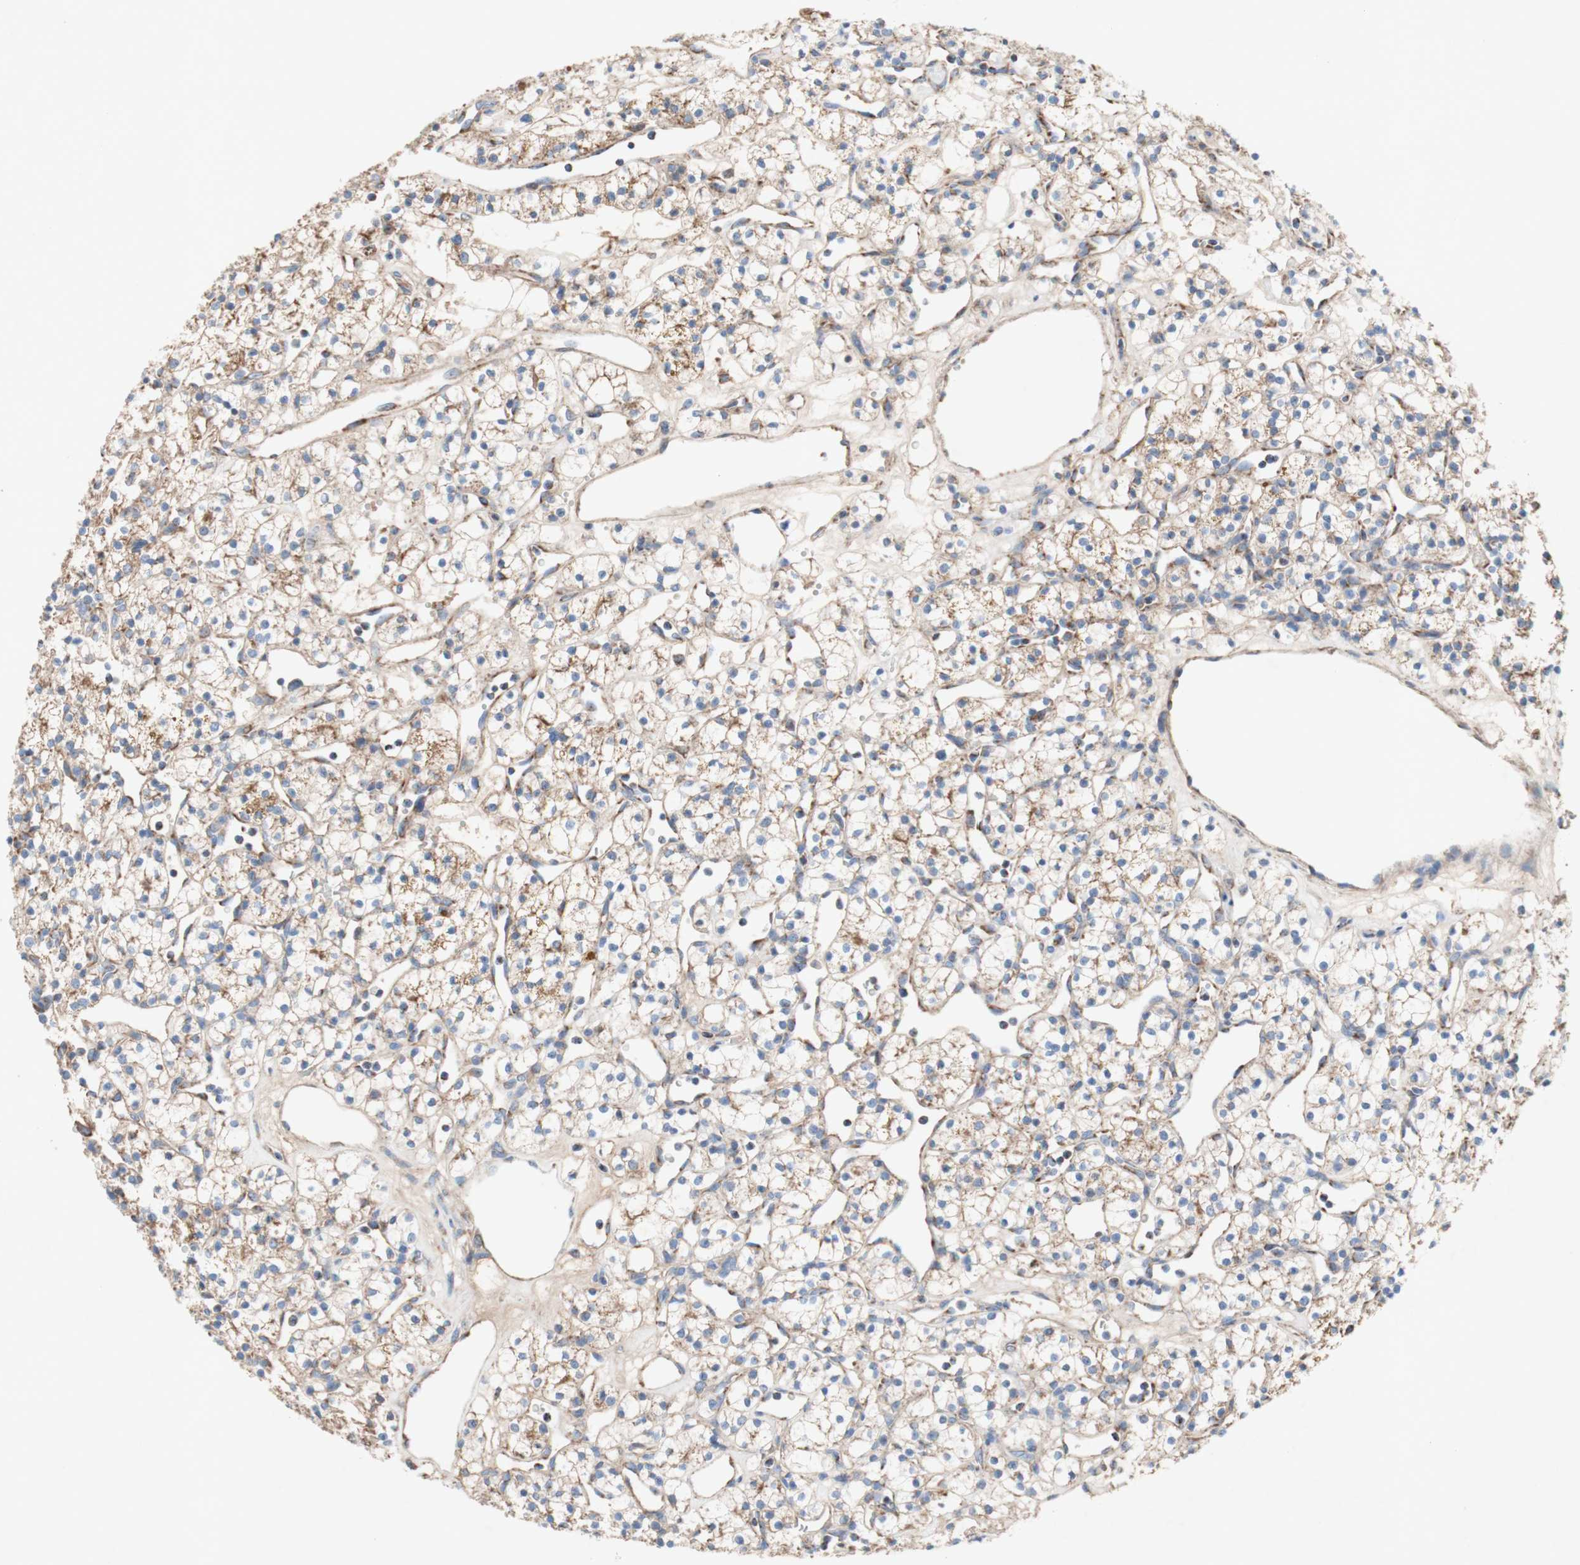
{"staining": {"intensity": "moderate", "quantity": ">75%", "location": "cytoplasmic/membranous"}, "tissue": "renal cancer", "cell_type": "Tumor cells", "image_type": "cancer", "snomed": [{"axis": "morphology", "description": "Adenocarcinoma, NOS"}, {"axis": "topography", "description": "Kidney"}], "caption": "High-magnification brightfield microscopy of adenocarcinoma (renal) stained with DAB (brown) and counterstained with hematoxylin (blue). tumor cells exhibit moderate cytoplasmic/membranous staining is identified in about>75% of cells.", "gene": "SDHB", "patient": {"sex": "female", "age": 60}}